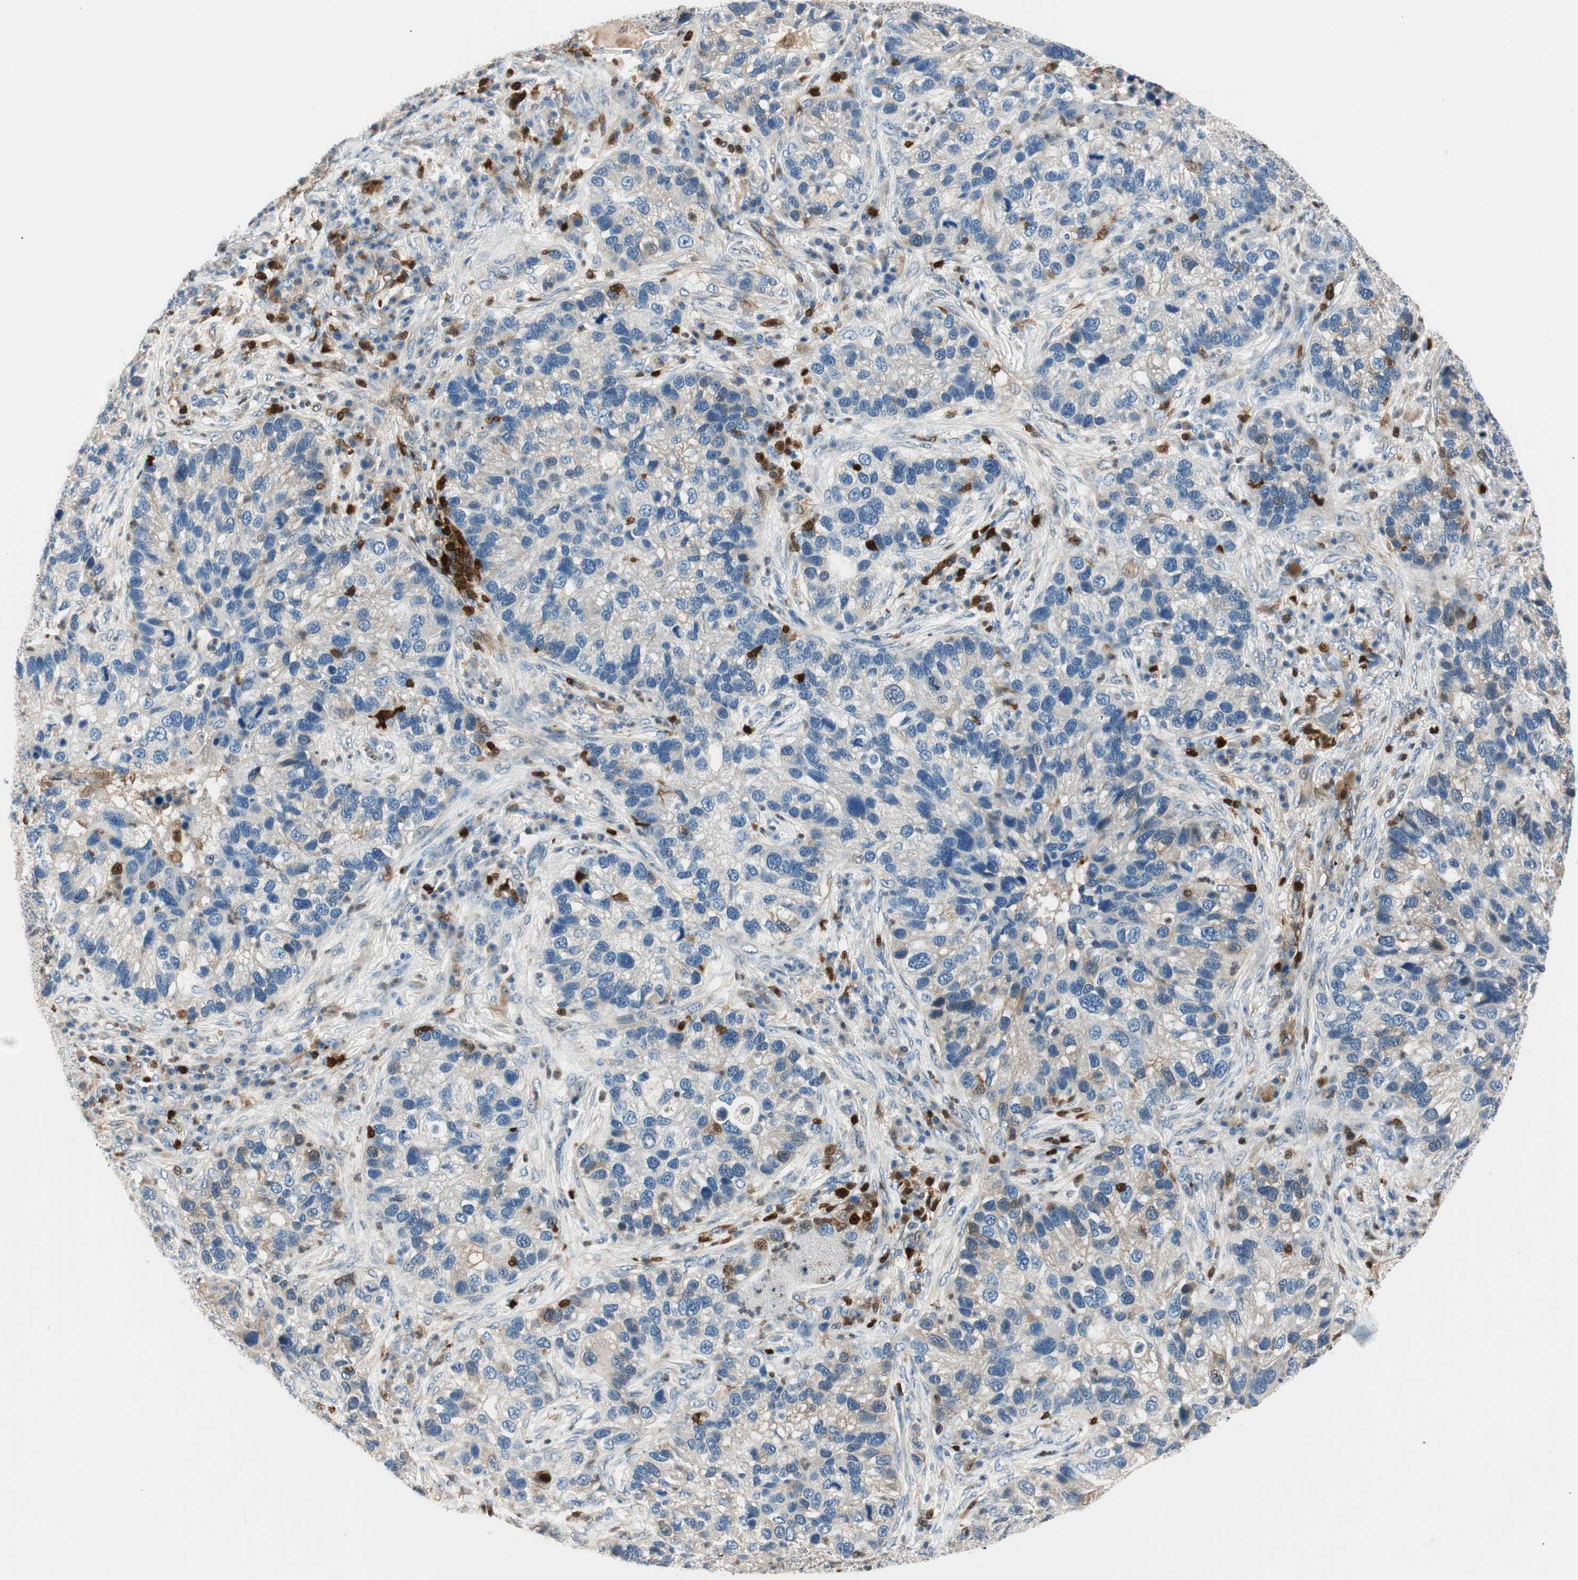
{"staining": {"intensity": "weak", "quantity": "25%-75%", "location": "cytoplasmic/membranous"}, "tissue": "lung cancer", "cell_type": "Tumor cells", "image_type": "cancer", "snomed": [{"axis": "morphology", "description": "Normal tissue, NOS"}, {"axis": "morphology", "description": "Adenocarcinoma, NOS"}, {"axis": "topography", "description": "Bronchus"}, {"axis": "topography", "description": "Lung"}], "caption": "Weak cytoplasmic/membranous protein staining is seen in about 25%-75% of tumor cells in lung cancer (adenocarcinoma).", "gene": "COTL1", "patient": {"sex": "male", "age": 54}}